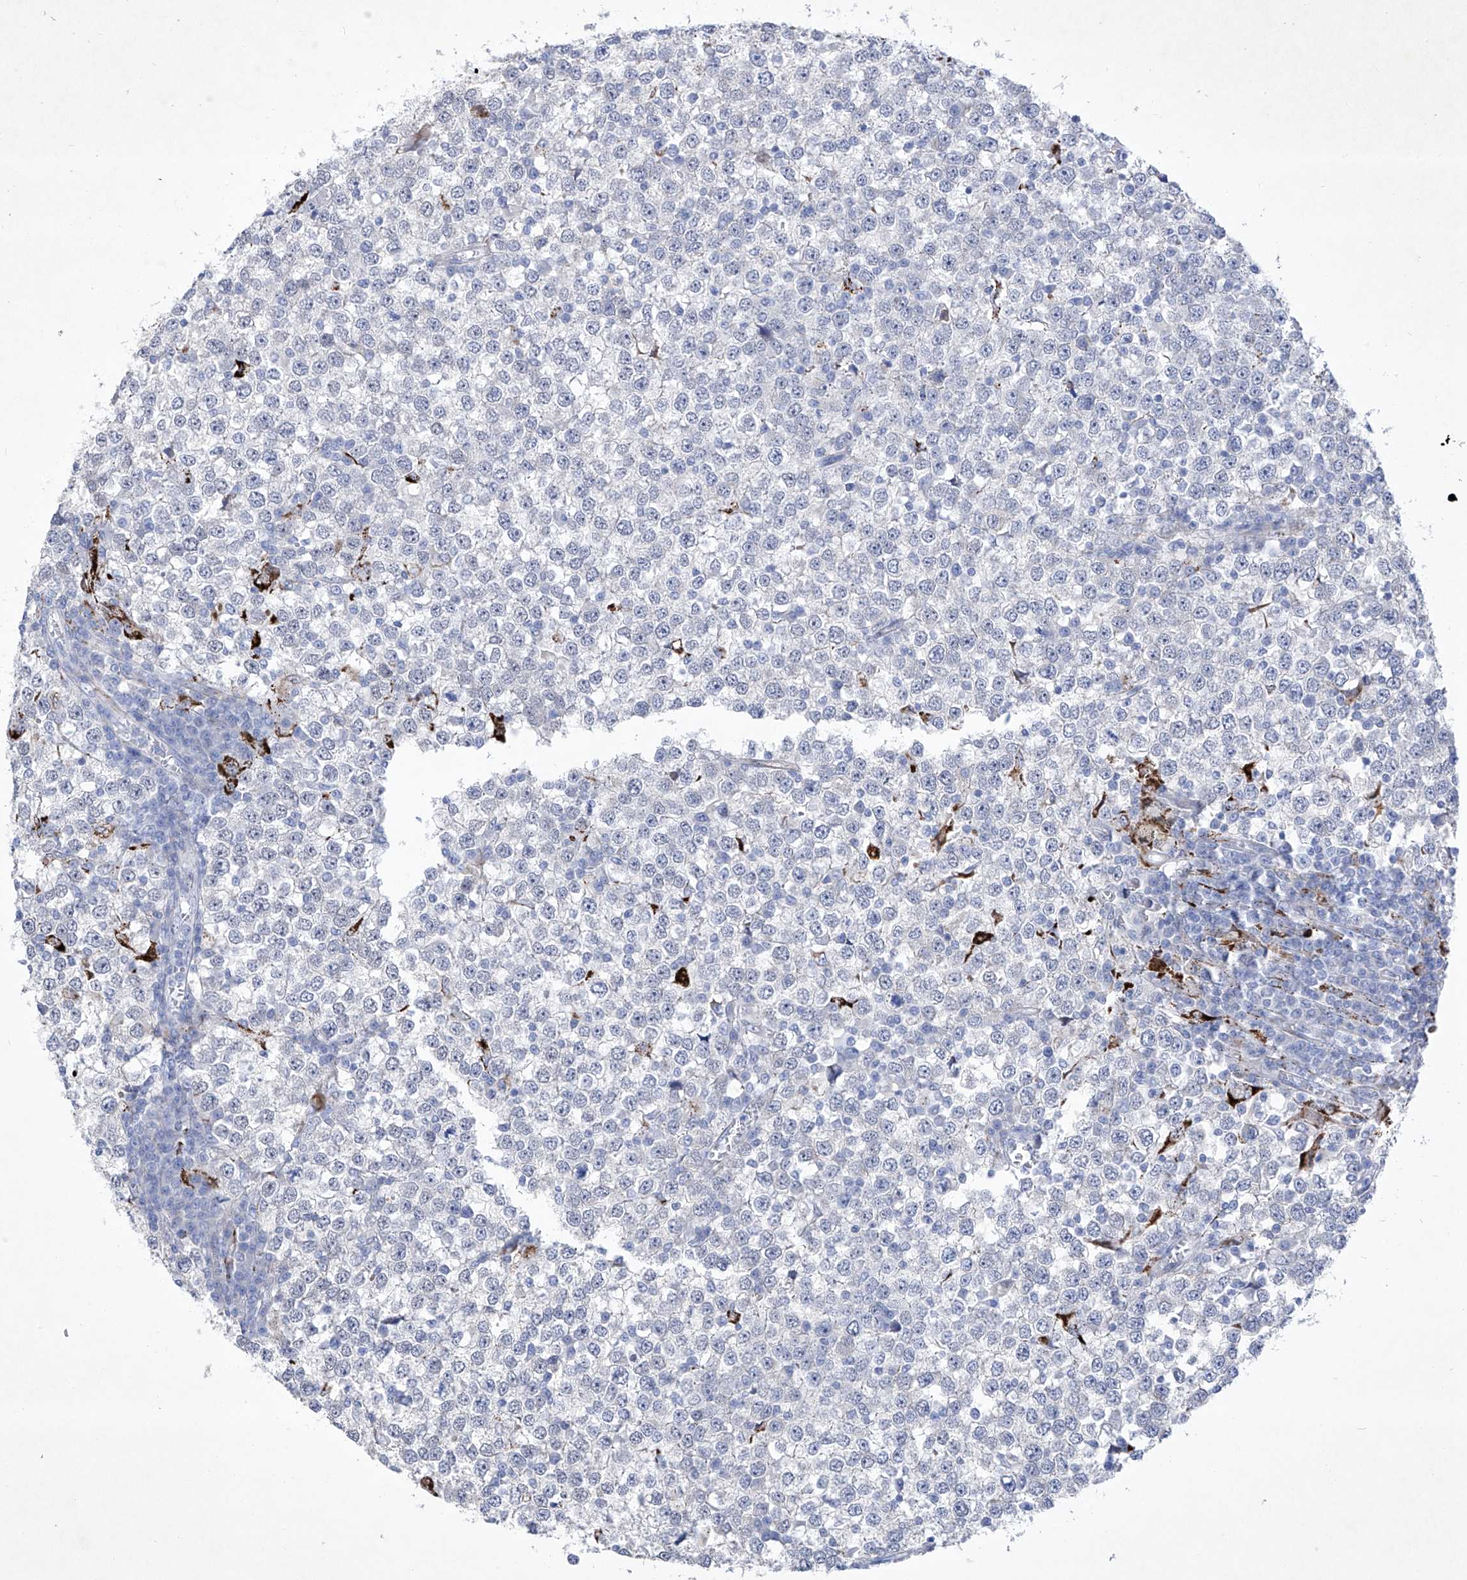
{"staining": {"intensity": "negative", "quantity": "none", "location": "none"}, "tissue": "testis cancer", "cell_type": "Tumor cells", "image_type": "cancer", "snomed": [{"axis": "morphology", "description": "Seminoma, NOS"}, {"axis": "topography", "description": "Testis"}], "caption": "This histopathology image is of seminoma (testis) stained with immunohistochemistry to label a protein in brown with the nuclei are counter-stained blue. There is no staining in tumor cells.", "gene": "C1orf87", "patient": {"sex": "male", "age": 65}}